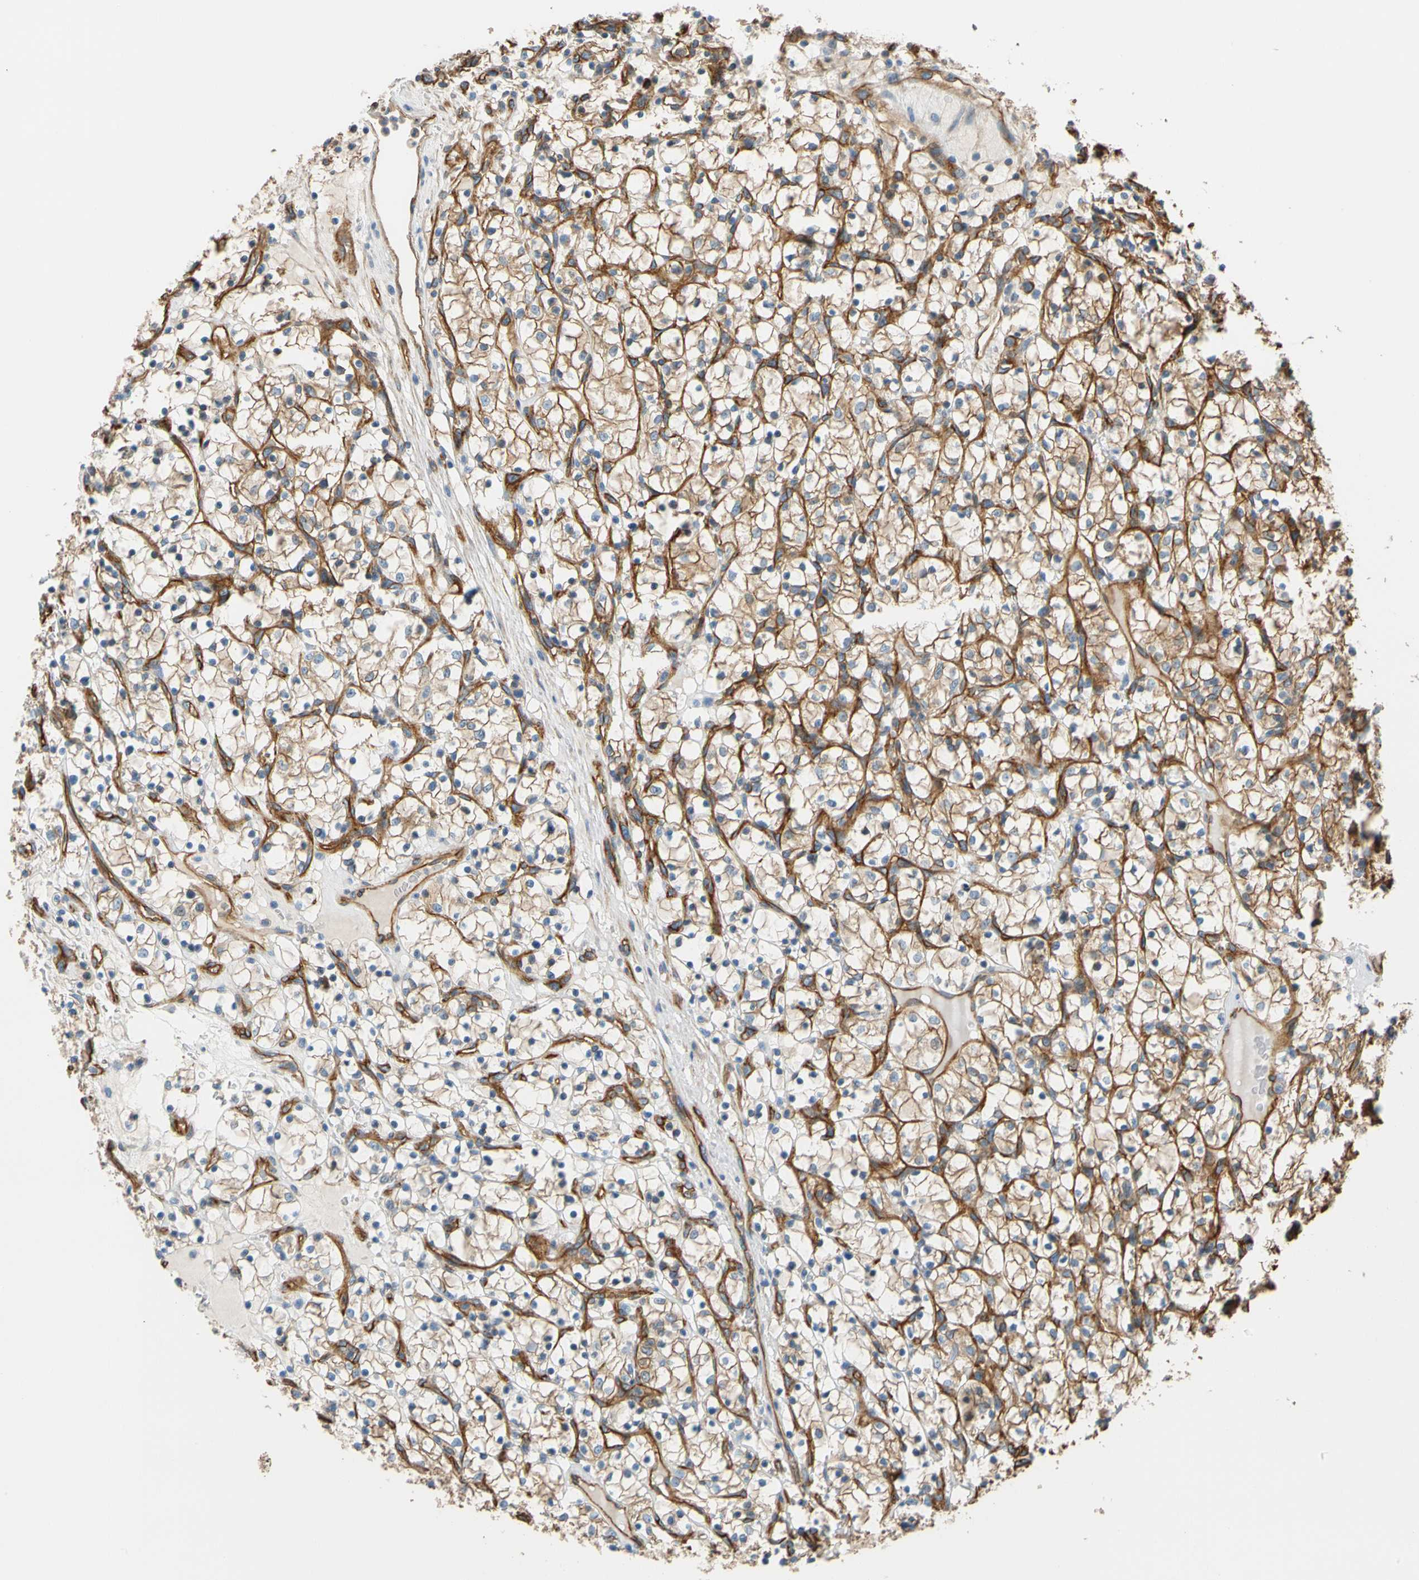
{"staining": {"intensity": "moderate", "quantity": "25%-75%", "location": "cytoplasmic/membranous"}, "tissue": "renal cancer", "cell_type": "Tumor cells", "image_type": "cancer", "snomed": [{"axis": "morphology", "description": "Adenocarcinoma, NOS"}, {"axis": "topography", "description": "Kidney"}], "caption": "Tumor cells reveal moderate cytoplasmic/membranous staining in approximately 25%-75% of cells in renal cancer (adenocarcinoma).", "gene": "SPTAN1", "patient": {"sex": "female", "age": 69}}